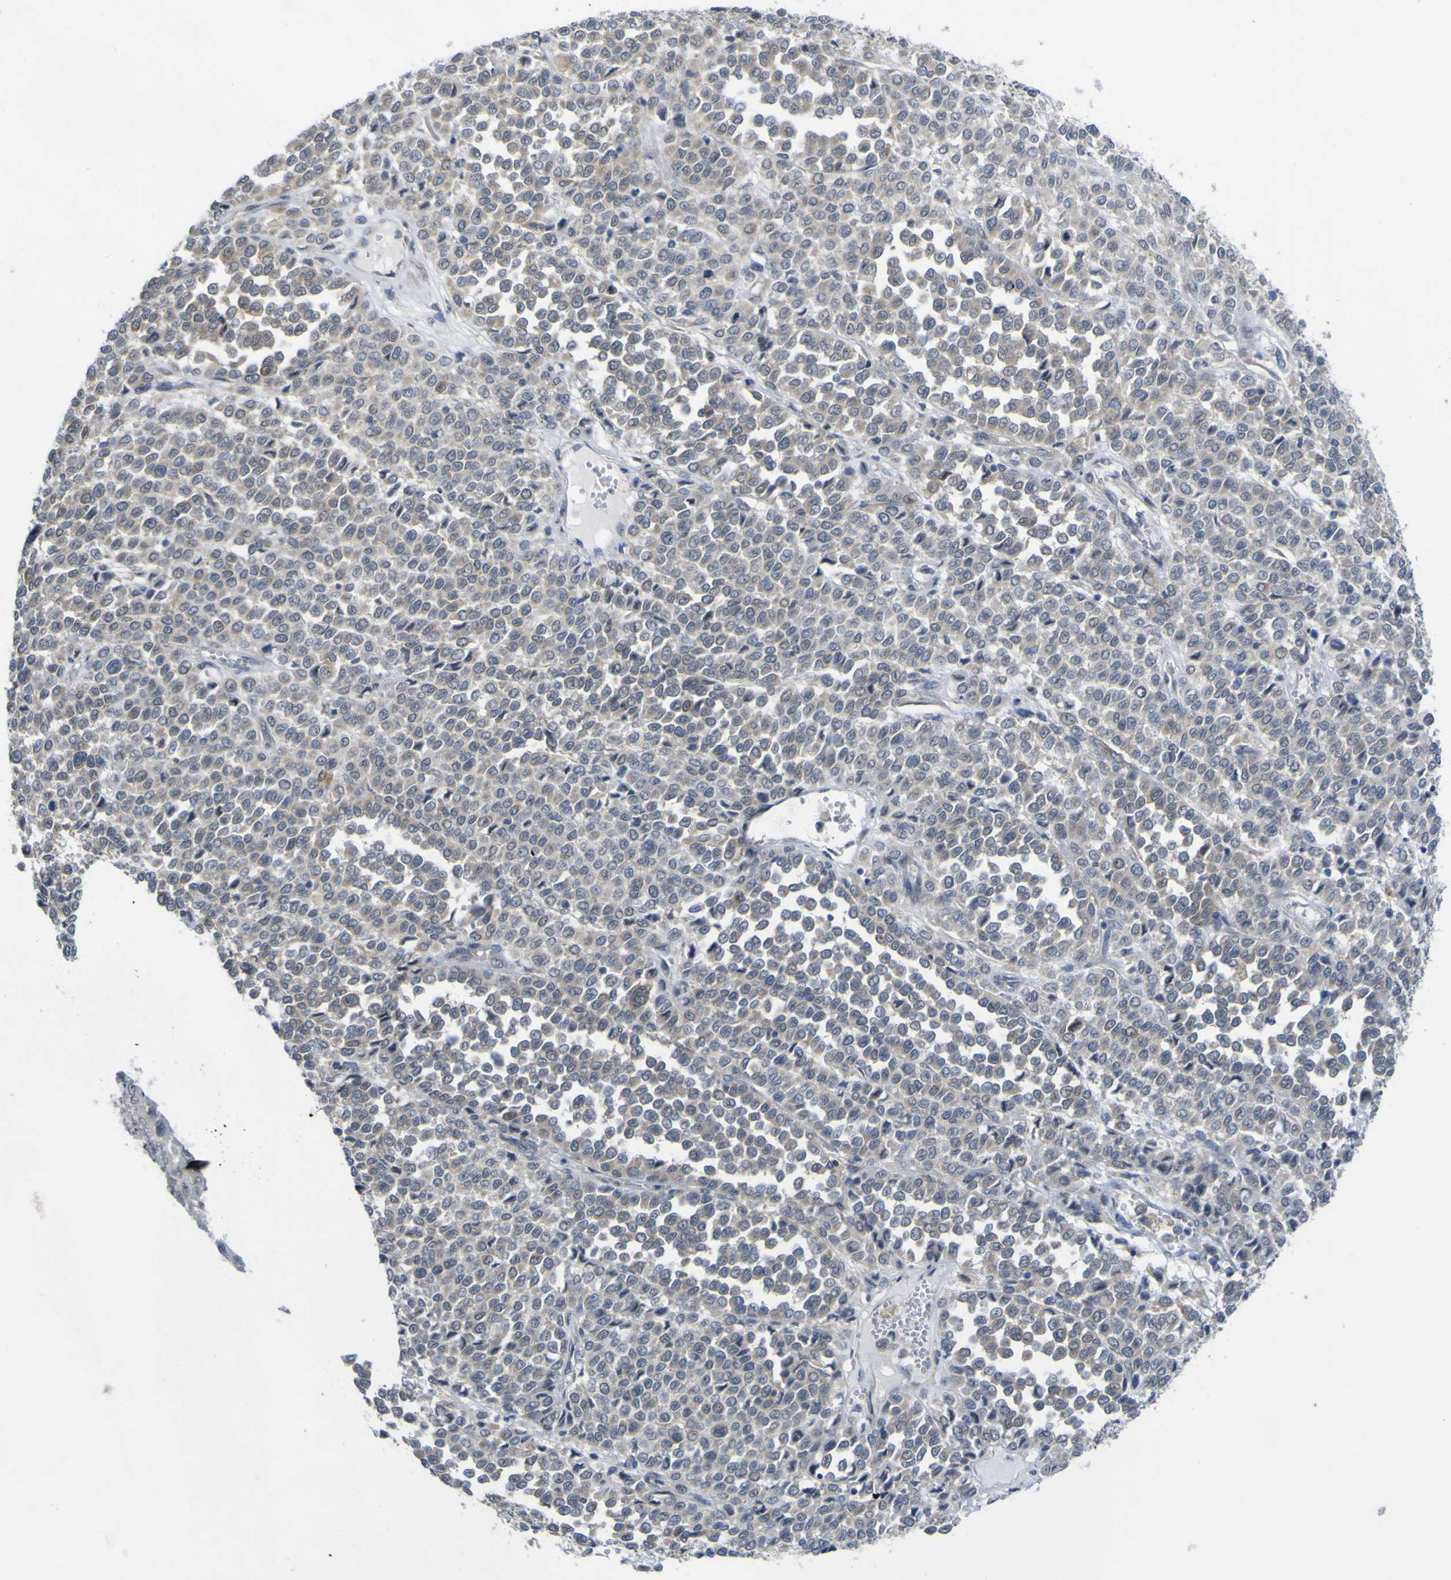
{"staining": {"intensity": "negative", "quantity": "none", "location": "none"}, "tissue": "melanoma", "cell_type": "Tumor cells", "image_type": "cancer", "snomed": [{"axis": "morphology", "description": "Malignant melanoma, Metastatic site"}, {"axis": "topography", "description": "Pancreas"}], "caption": "Tumor cells are negative for protein expression in human malignant melanoma (metastatic site).", "gene": "TNFRSF11A", "patient": {"sex": "female", "age": 30}}